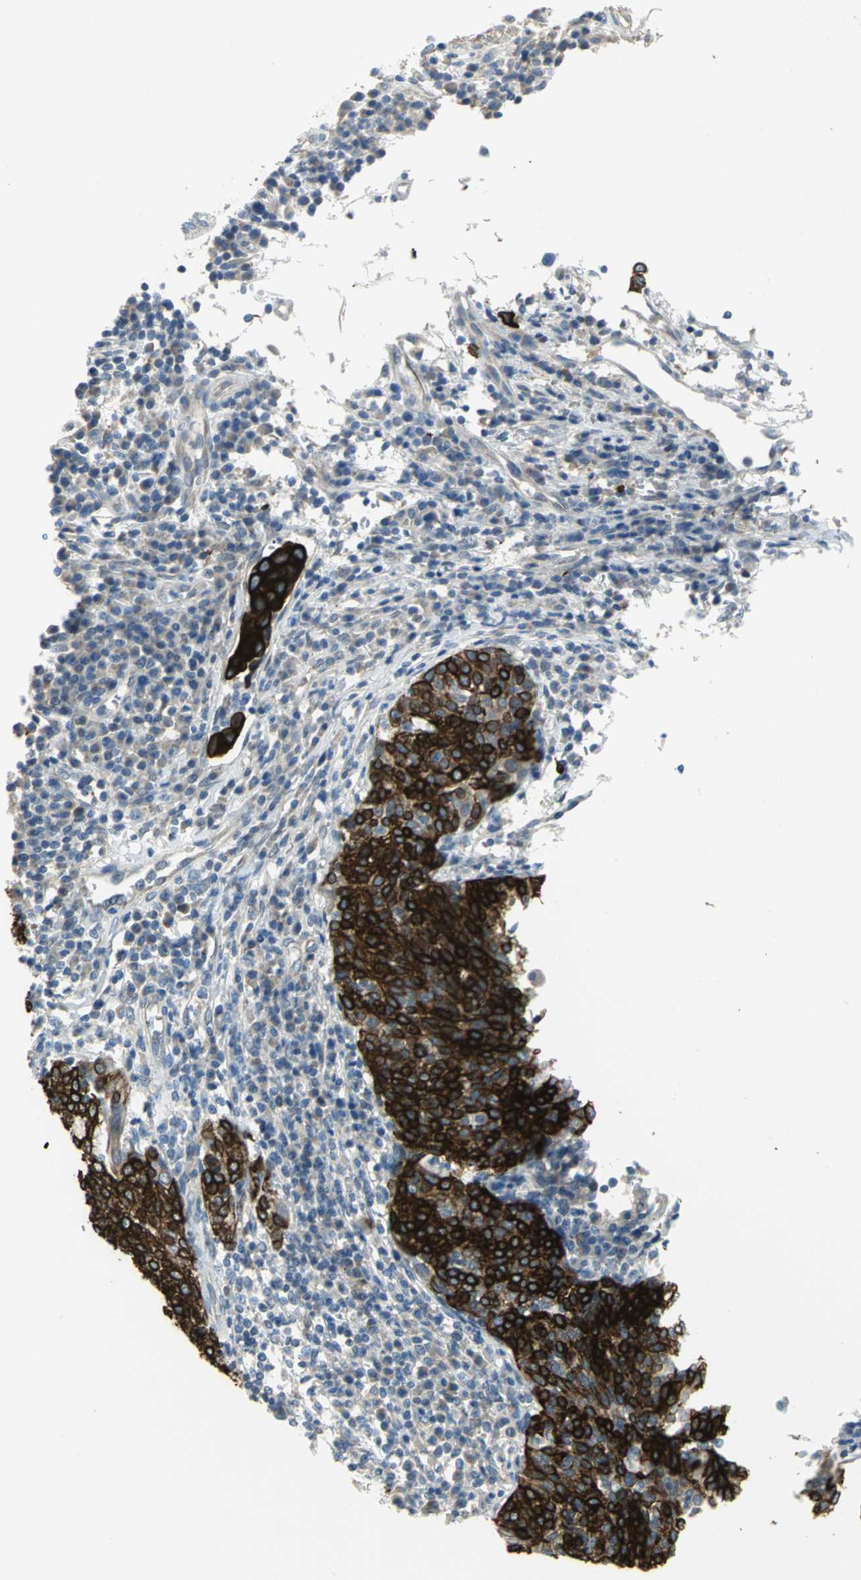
{"staining": {"intensity": "strong", "quantity": ">75%", "location": "cytoplasmic/membranous"}, "tissue": "cervical cancer", "cell_type": "Tumor cells", "image_type": "cancer", "snomed": [{"axis": "morphology", "description": "Squamous cell carcinoma, NOS"}, {"axis": "topography", "description": "Cervix"}], "caption": "Immunohistochemistry (IHC) staining of cervical cancer, which exhibits high levels of strong cytoplasmic/membranous staining in approximately >75% of tumor cells indicating strong cytoplasmic/membranous protein positivity. The staining was performed using DAB (3,3'-diaminobenzidine) (brown) for protein detection and nuclei were counterstained in hematoxylin (blue).", "gene": "HTR1F", "patient": {"sex": "female", "age": 40}}